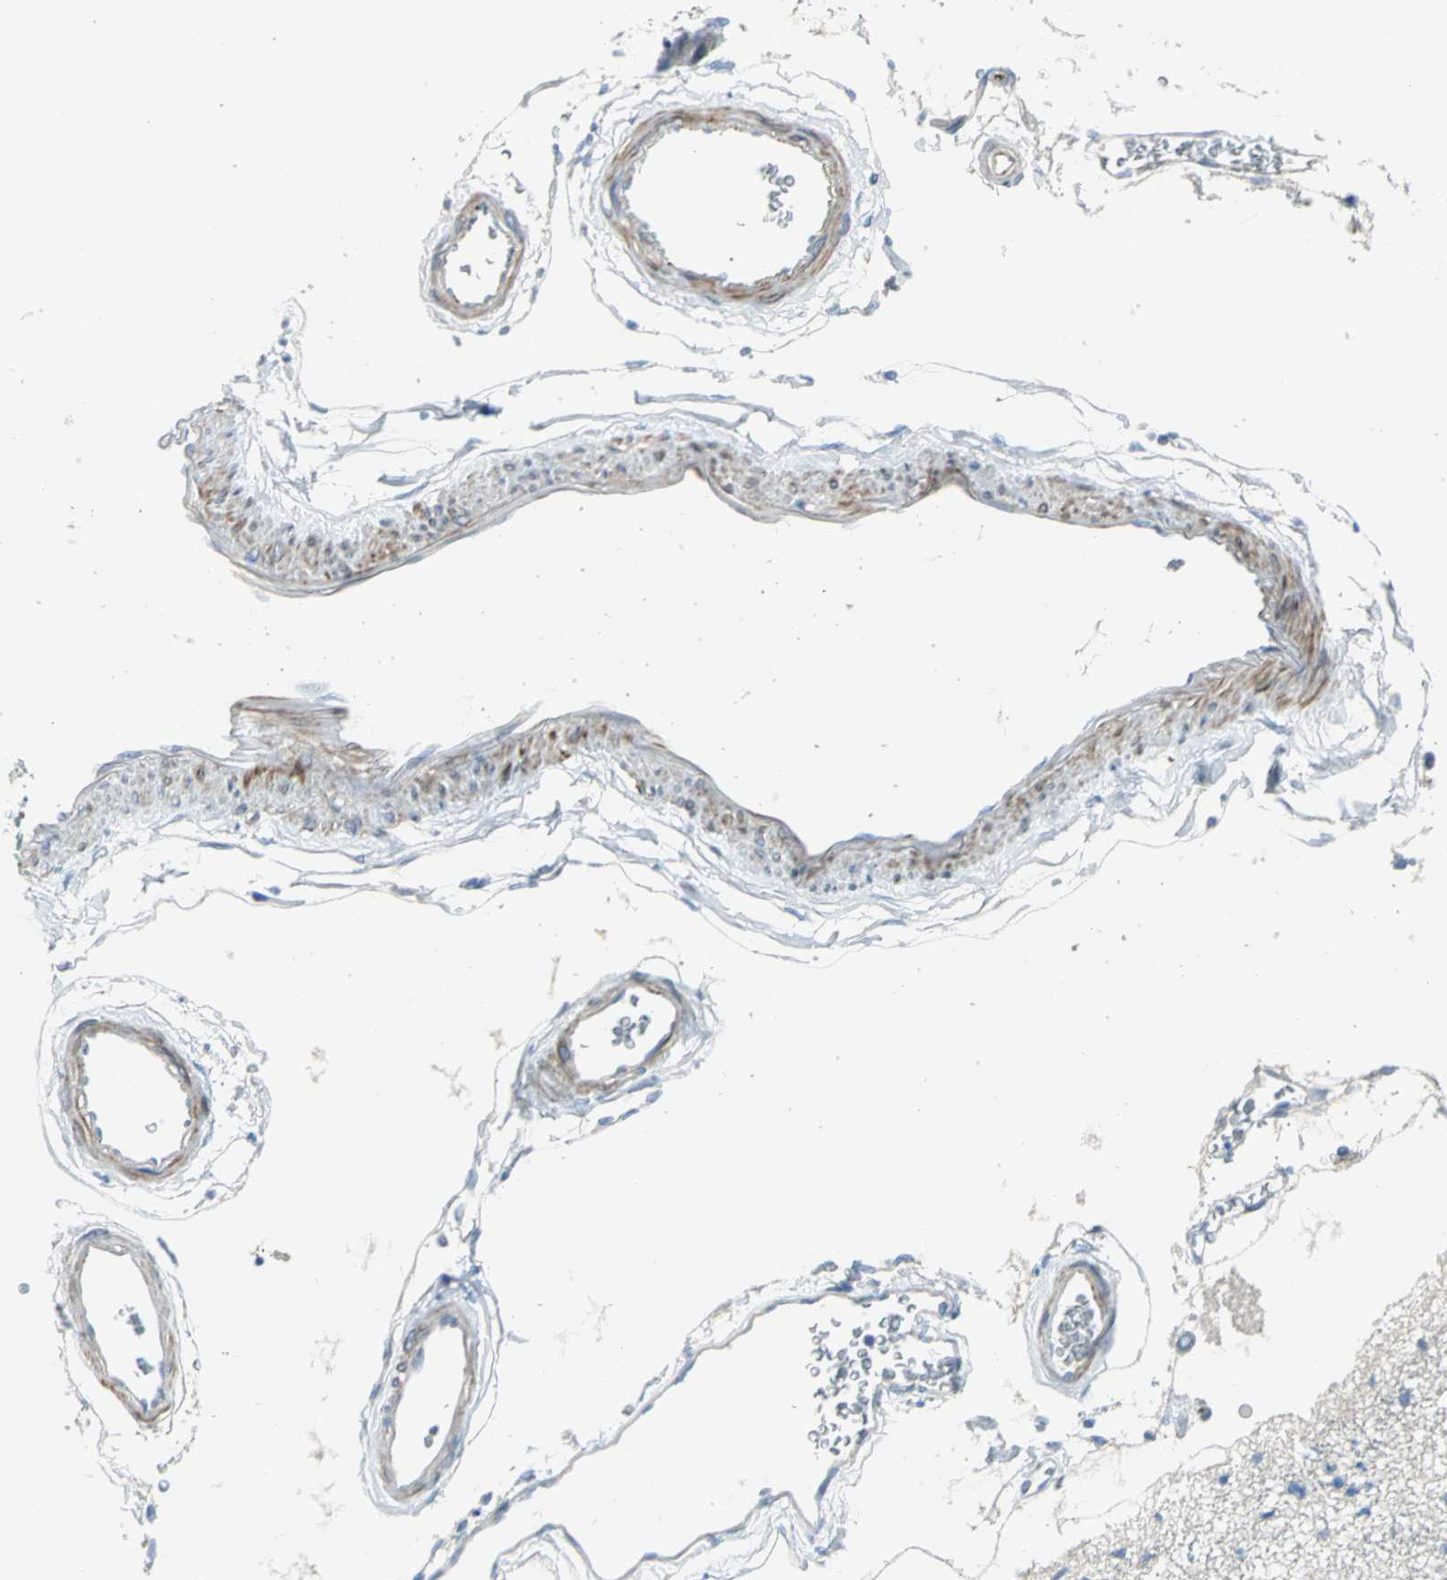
{"staining": {"intensity": "negative", "quantity": "none", "location": "none"}, "tissue": "hippocampus", "cell_type": "Glial cells", "image_type": "normal", "snomed": [{"axis": "morphology", "description": "Normal tissue, NOS"}, {"axis": "topography", "description": "Hippocampus"}], "caption": "Image shows no protein staining in glial cells of benign hippocampus.", "gene": "ALOX15", "patient": {"sex": "female", "age": 54}}